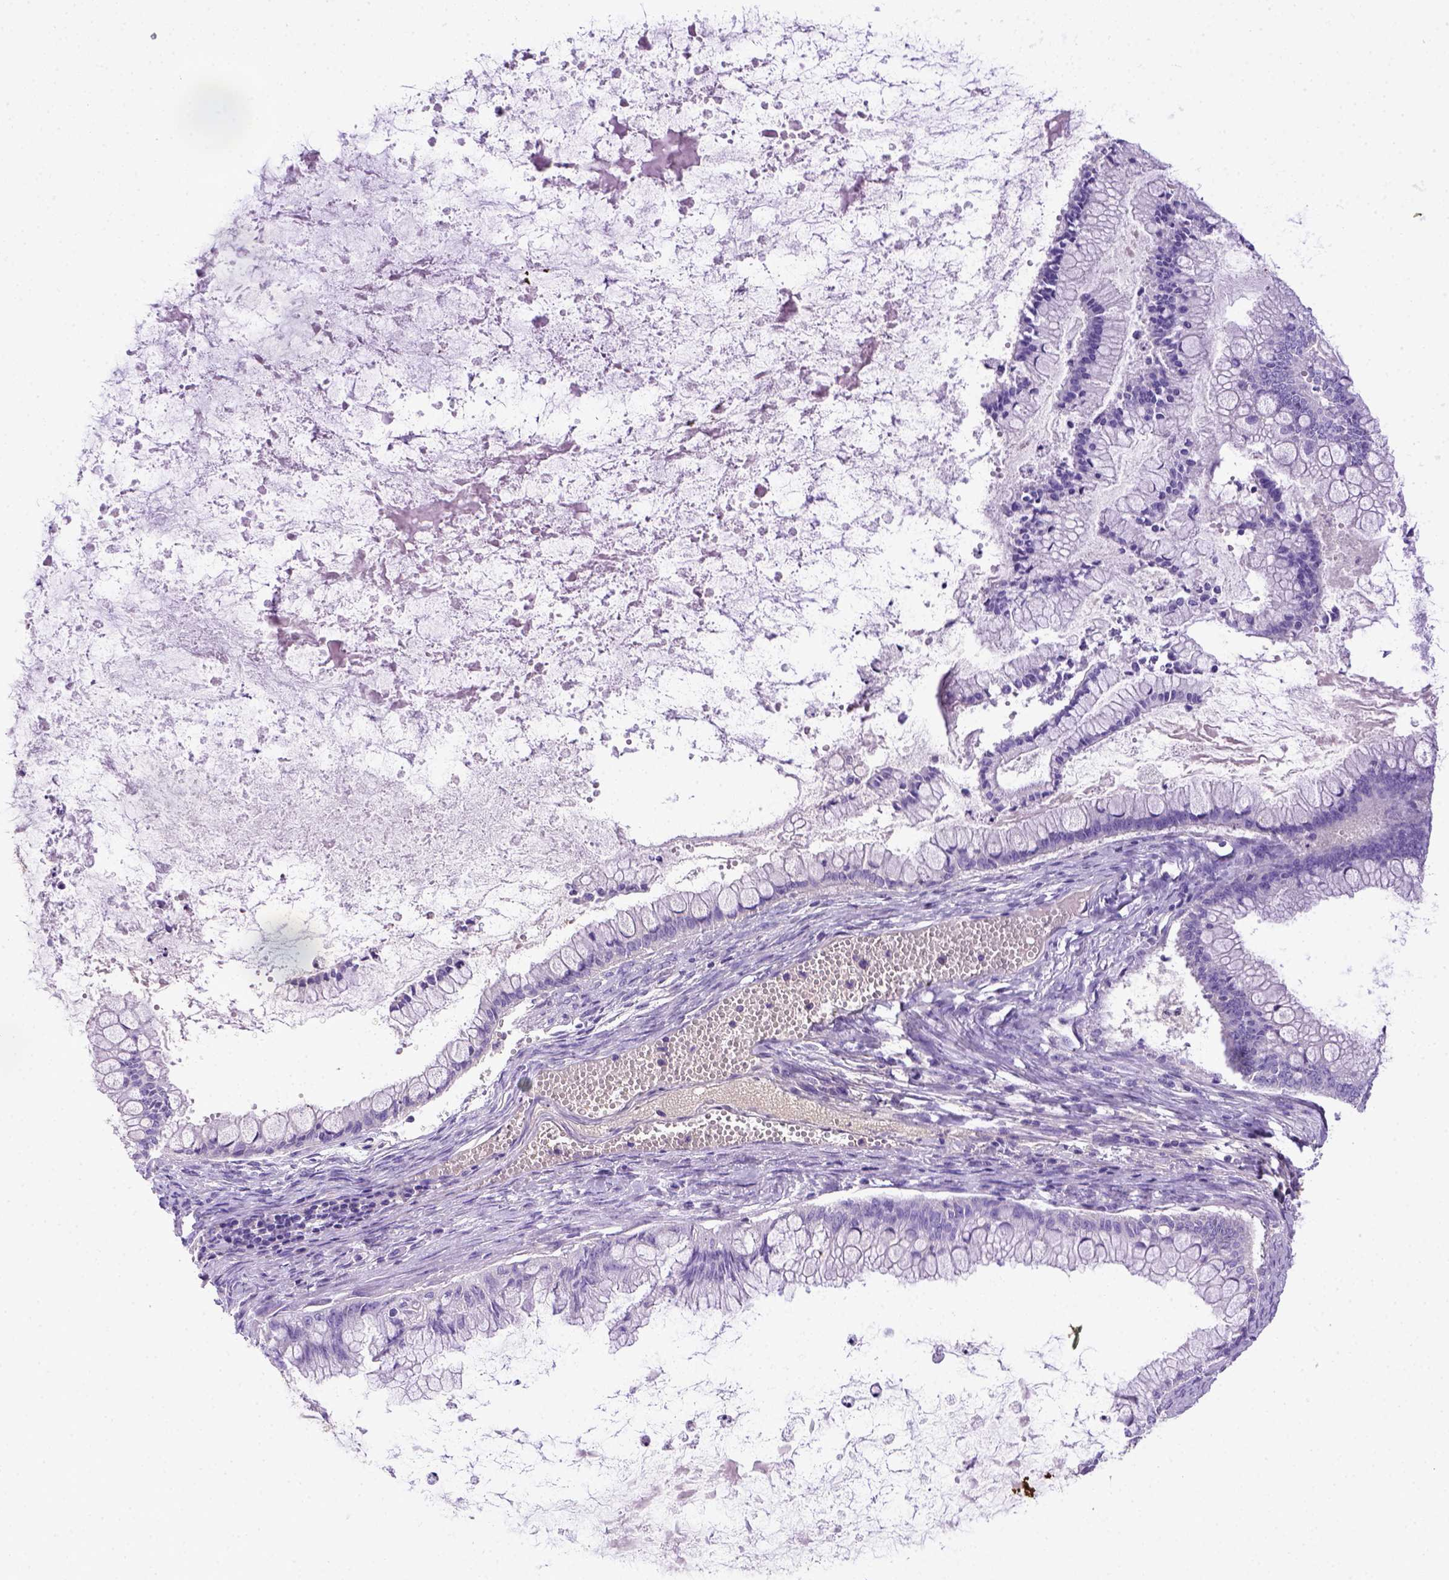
{"staining": {"intensity": "negative", "quantity": "none", "location": "none"}, "tissue": "ovarian cancer", "cell_type": "Tumor cells", "image_type": "cancer", "snomed": [{"axis": "morphology", "description": "Cystadenocarcinoma, mucinous, NOS"}, {"axis": "topography", "description": "Ovary"}], "caption": "DAB (3,3'-diaminobenzidine) immunohistochemical staining of human ovarian cancer (mucinous cystadenocarcinoma) displays no significant expression in tumor cells.", "gene": "ITIH4", "patient": {"sex": "female", "age": 67}}